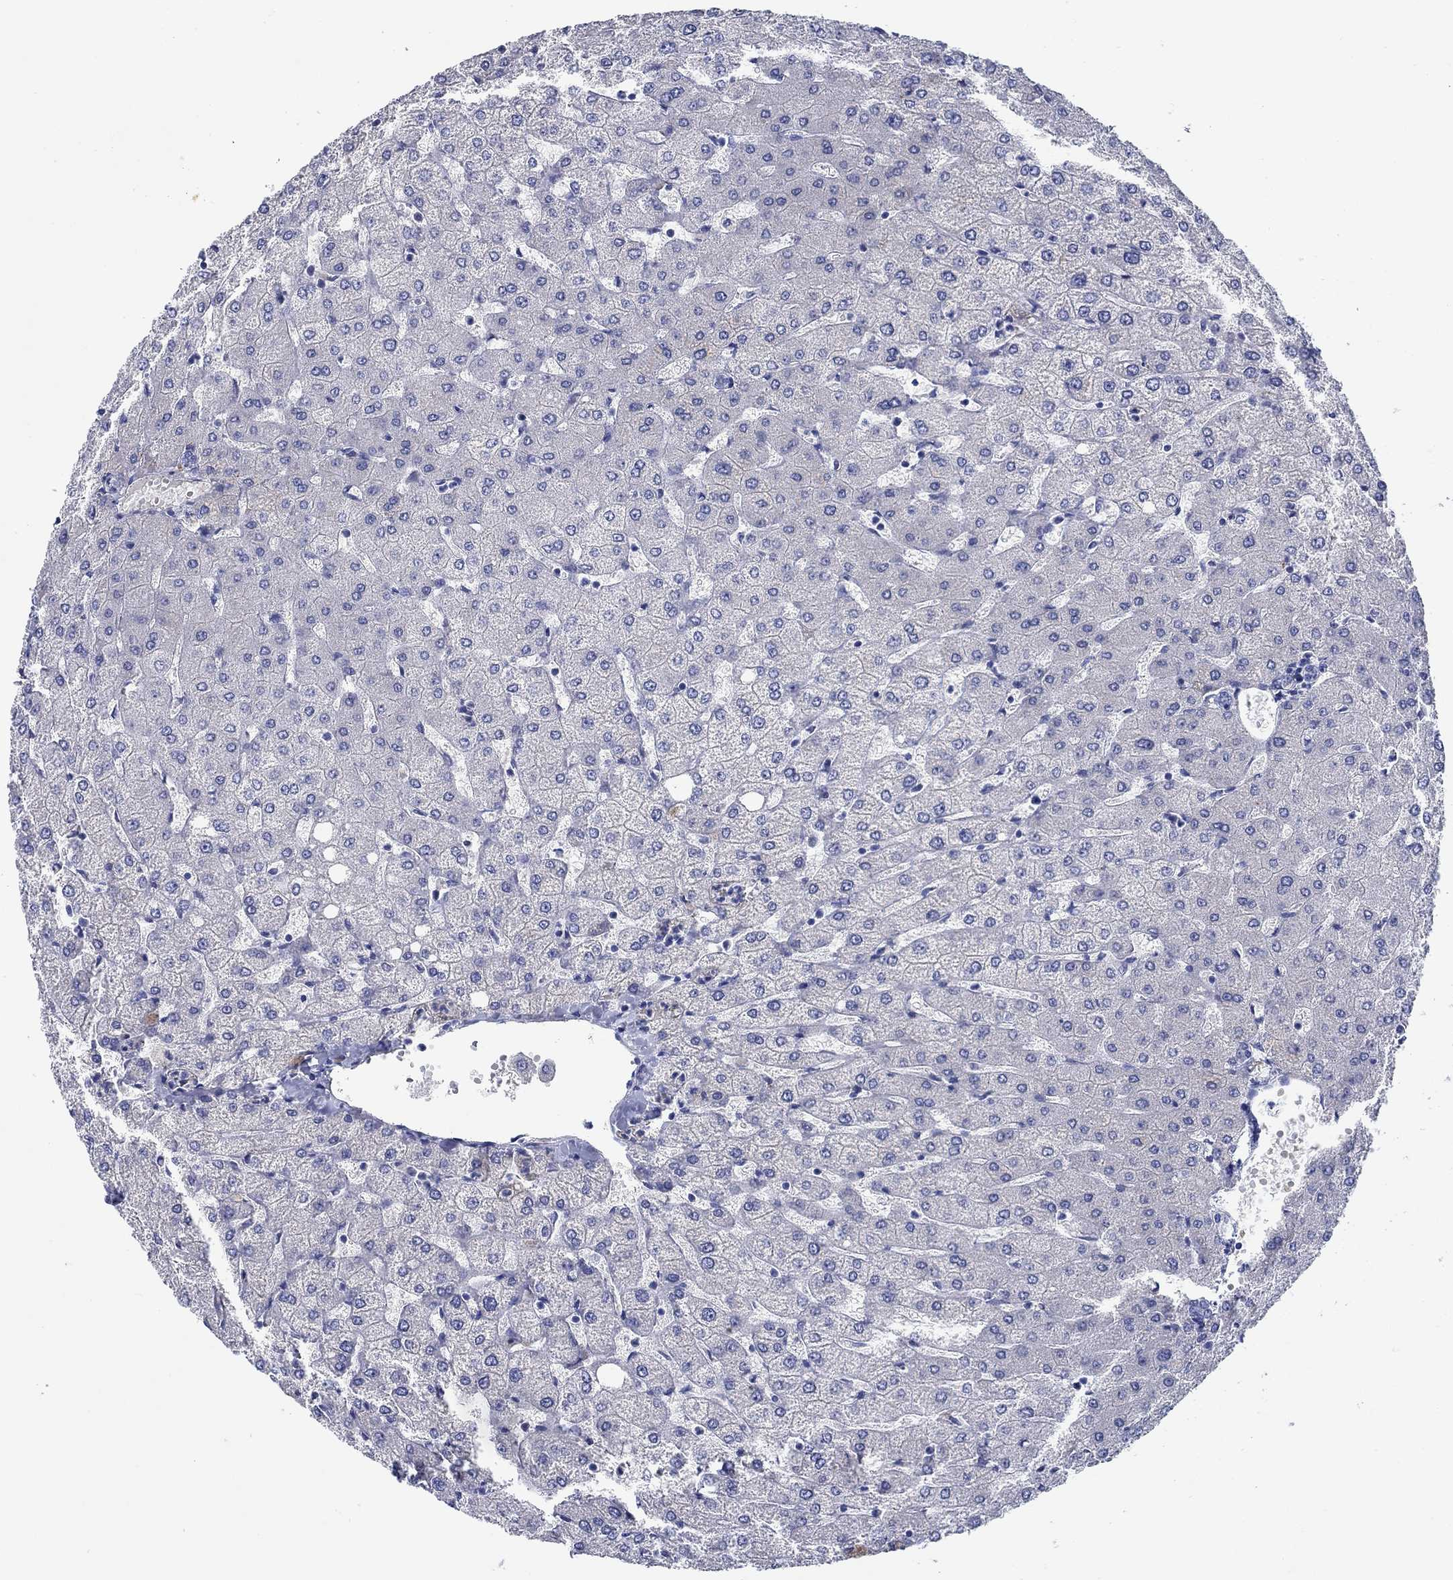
{"staining": {"intensity": "negative", "quantity": "none", "location": "none"}, "tissue": "liver", "cell_type": "Cholangiocytes", "image_type": "normal", "snomed": [{"axis": "morphology", "description": "Normal tissue, NOS"}, {"axis": "topography", "description": "Liver"}], "caption": "IHC micrograph of unremarkable liver: human liver stained with DAB demonstrates no significant protein positivity in cholangiocytes.", "gene": "MC2R", "patient": {"sex": "female", "age": 54}}